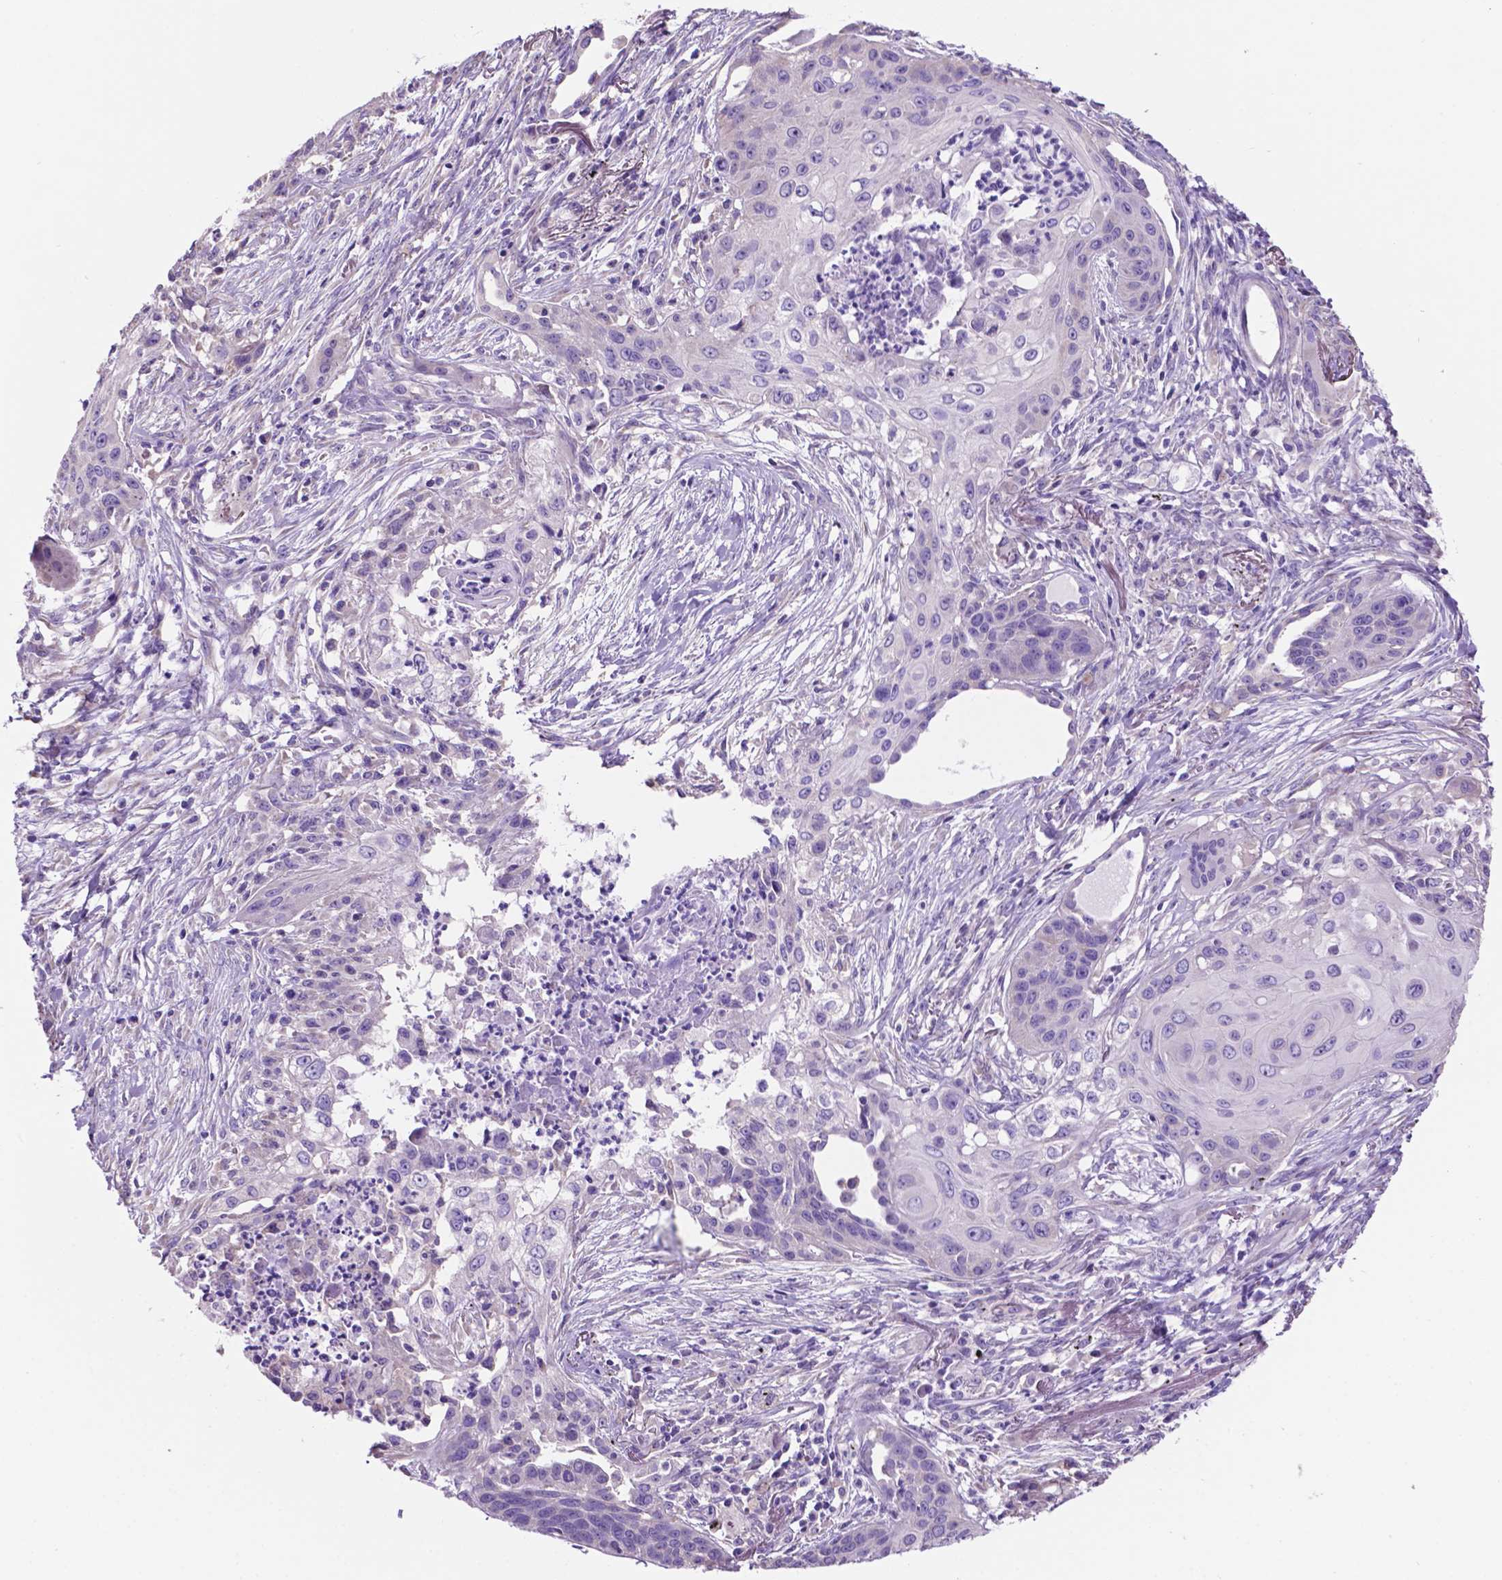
{"staining": {"intensity": "negative", "quantity": "none", "location": "none"}, "tissue": "lung cancer", "cell_type": "Tumor cells", "image_type": "cancer", "snomed": [{"axis": "morphology", "description": "Squamous cell carcinoma, NOS"}, {"axis": "topography", "description": "Lung"}], "caption": "IHC of lung squamous cell carcinoma exhibits no expression in tumor cells.", "gene": "SPDYA", "patient": {"sex": "male", "age": 71}}